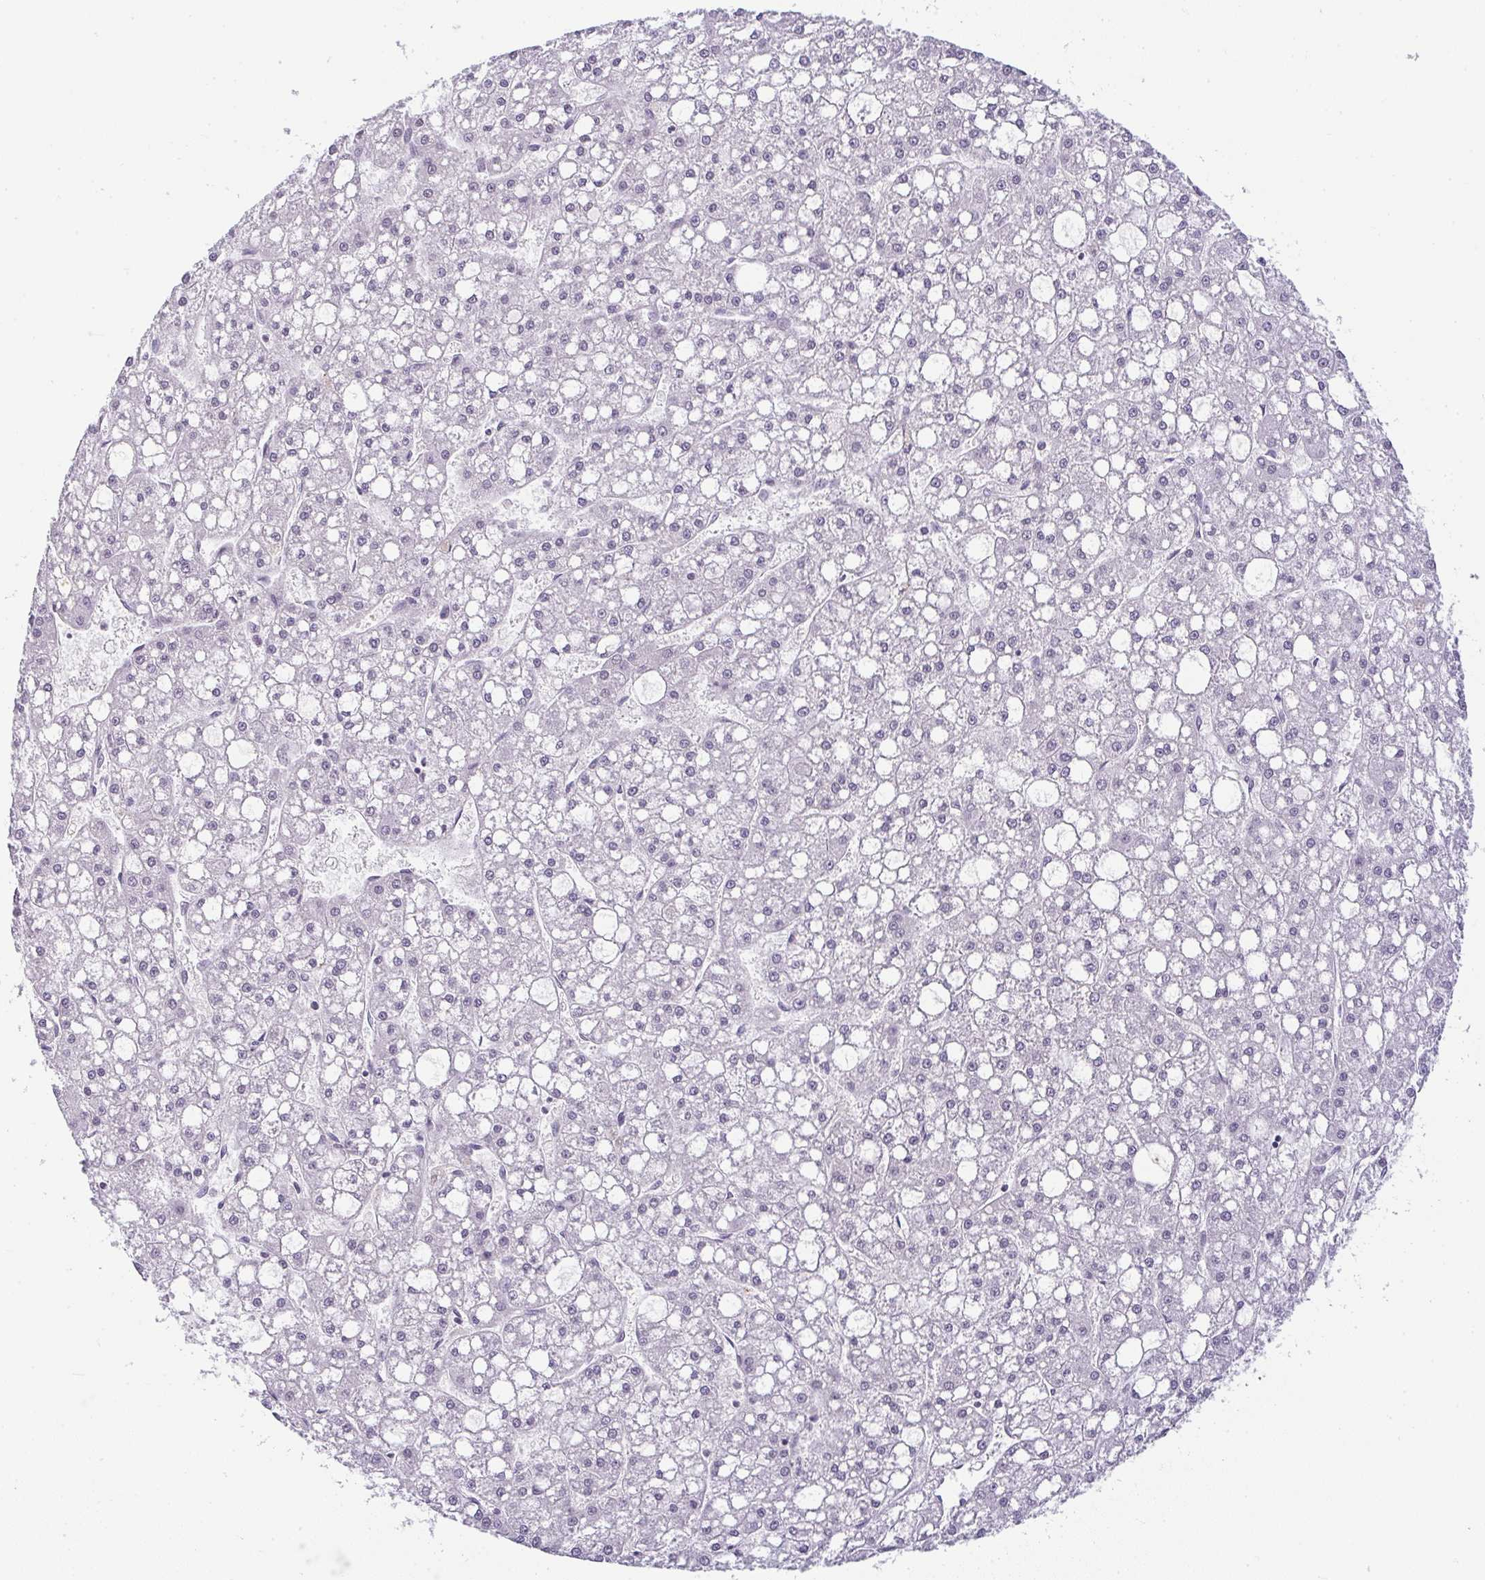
{"staining": {"intensity": "negative", "quantity": "none", "location": "none"}, "tissue": "liver cancer", "cell_type": "Tumor cells", "image_type": "cancer", "snomed": [{"axis": "morphology", "description": "Carcinoma, Hepatocellular, NOS"}, {"axis": "topography", "description": "Liver"}], "caption": "An image of human liver cancer (hepatocellular carcinoma) is negative for staining in tumor cells.", "gene": "CACNA1S", "patient": {"sex": "male", "age": 67}}